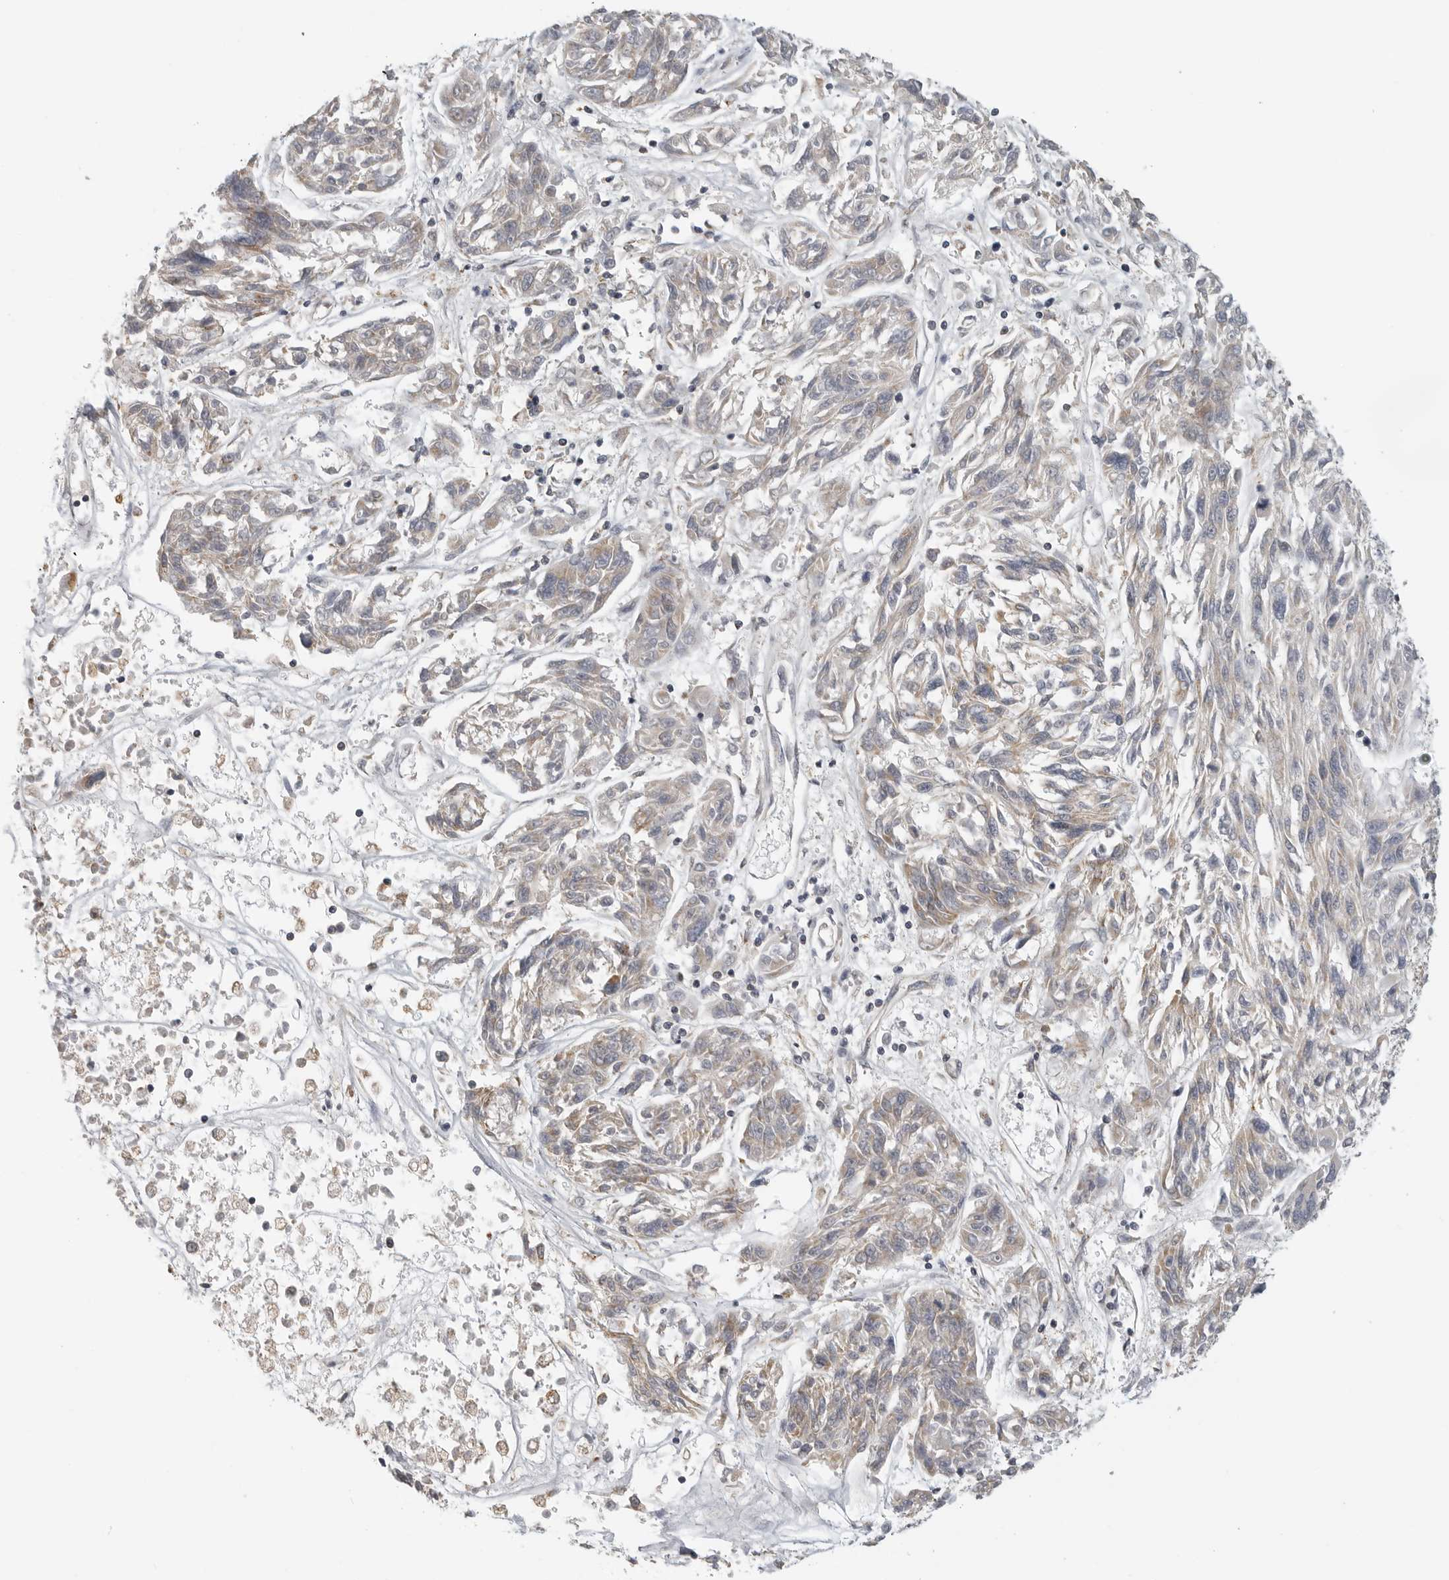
{"staining": {"intensity": "weak", "quantity": "<25%", "location": "cytoplasmic/membranous"}, "tissue": "melanoma", "cell_type": "Tumor cells", "image_type": "cancer", "snomed": [{"axis": "morphology", "description": "Malignant melanoma, NOS"}, {"axis": "topography", "description": "Skin"}], "caption": "The IHC micrograph has no significant staining in tumor cells of malignant melanoma tissue.", "gene": "RXFP3", "patient": {"sex": "male", "age": 53}}